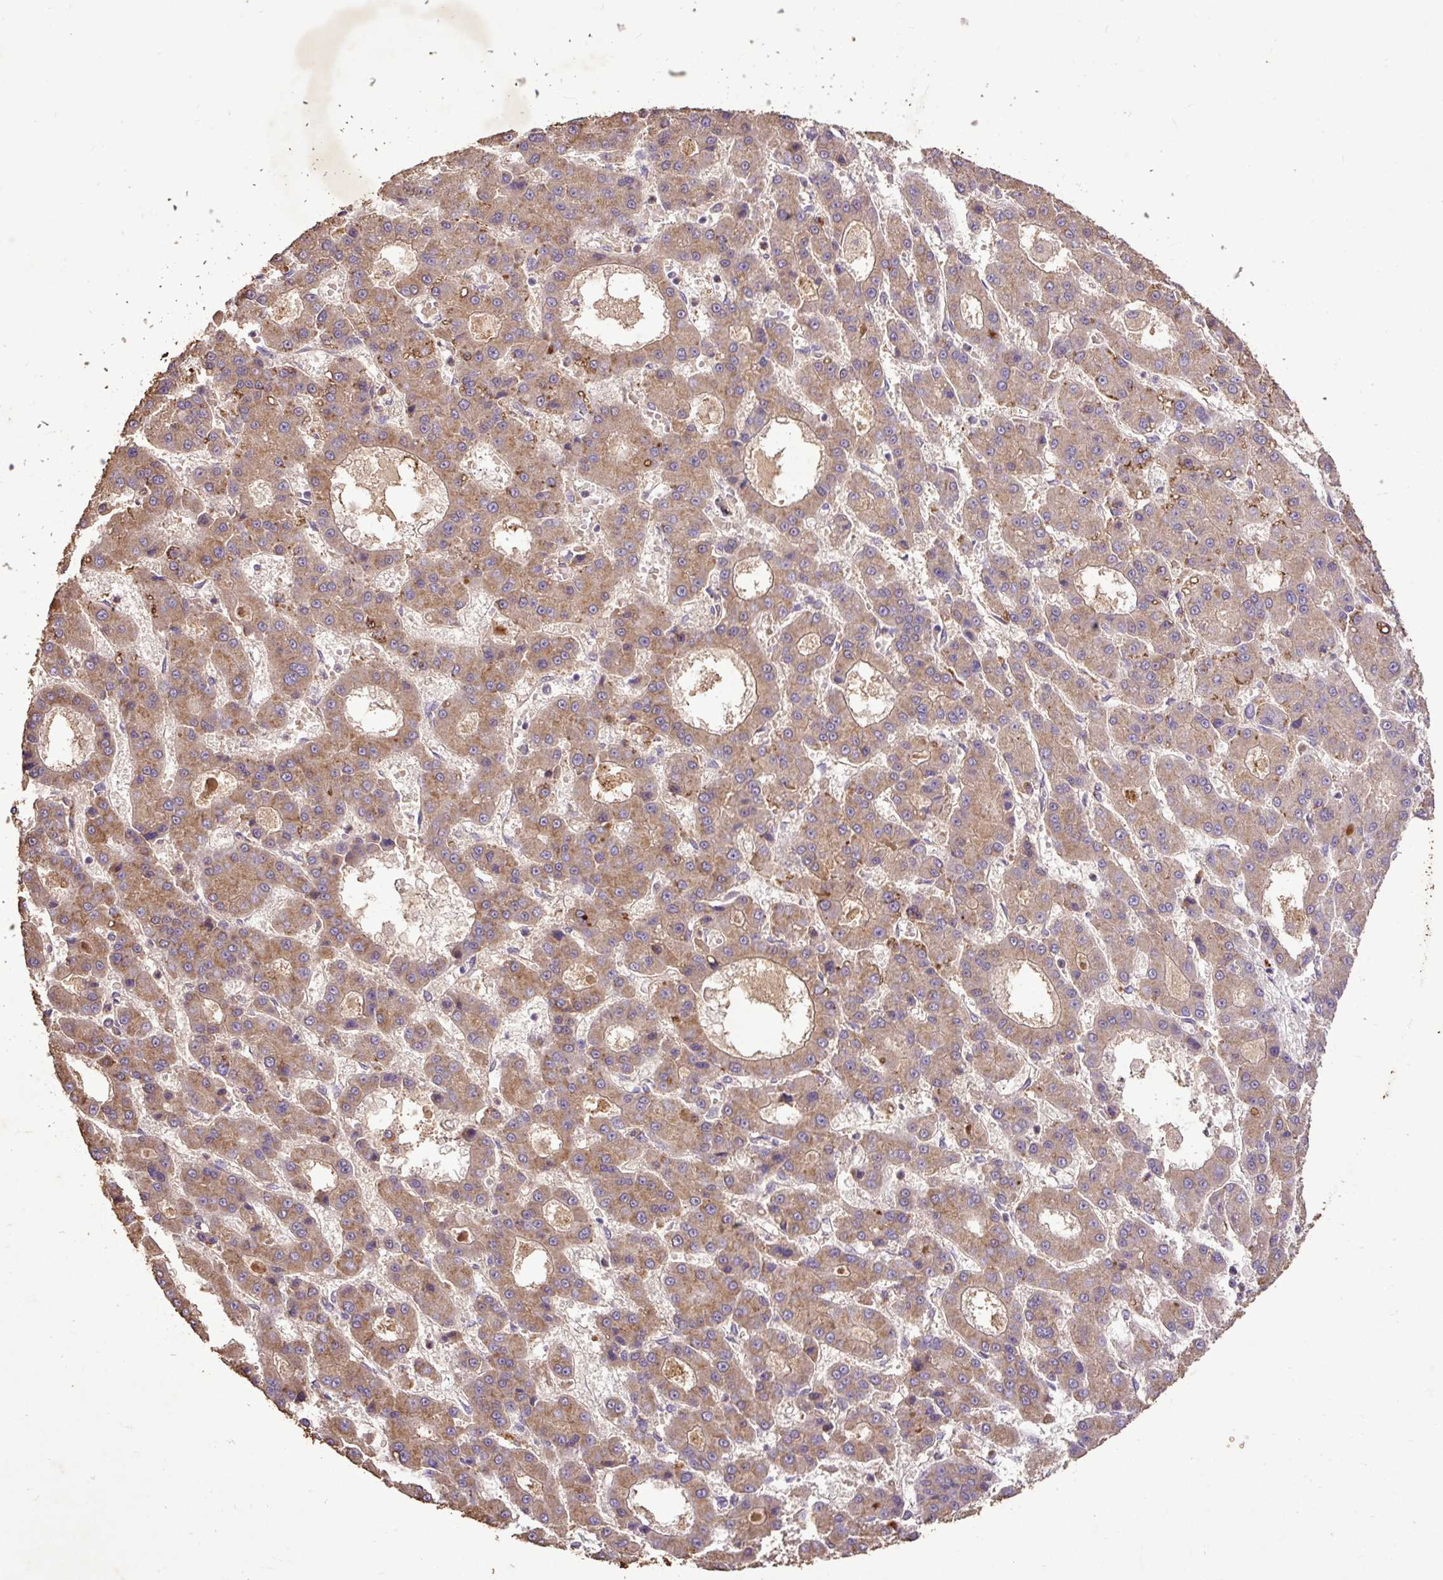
{"staining": {"intensity": "moderate", "quantity": ">75%", "location": "cytoplasmic/membranous"}, "tissue": "liver cancer", "cell_type": "Tumor cells", "image_type": "cancer", "snomed": [{"axis": "morphology", "description": "Carcinoma, Hepatocellular, NOS"}, {"axis": "topography", "description": "Liver"}], "caption": "Hepatocellular carcinoma (liver) stained with a protein marker exhibits moderate staining in tumor cells.", "gene": "LRTM2", "patient": {"sex": "male", "age": 70}}